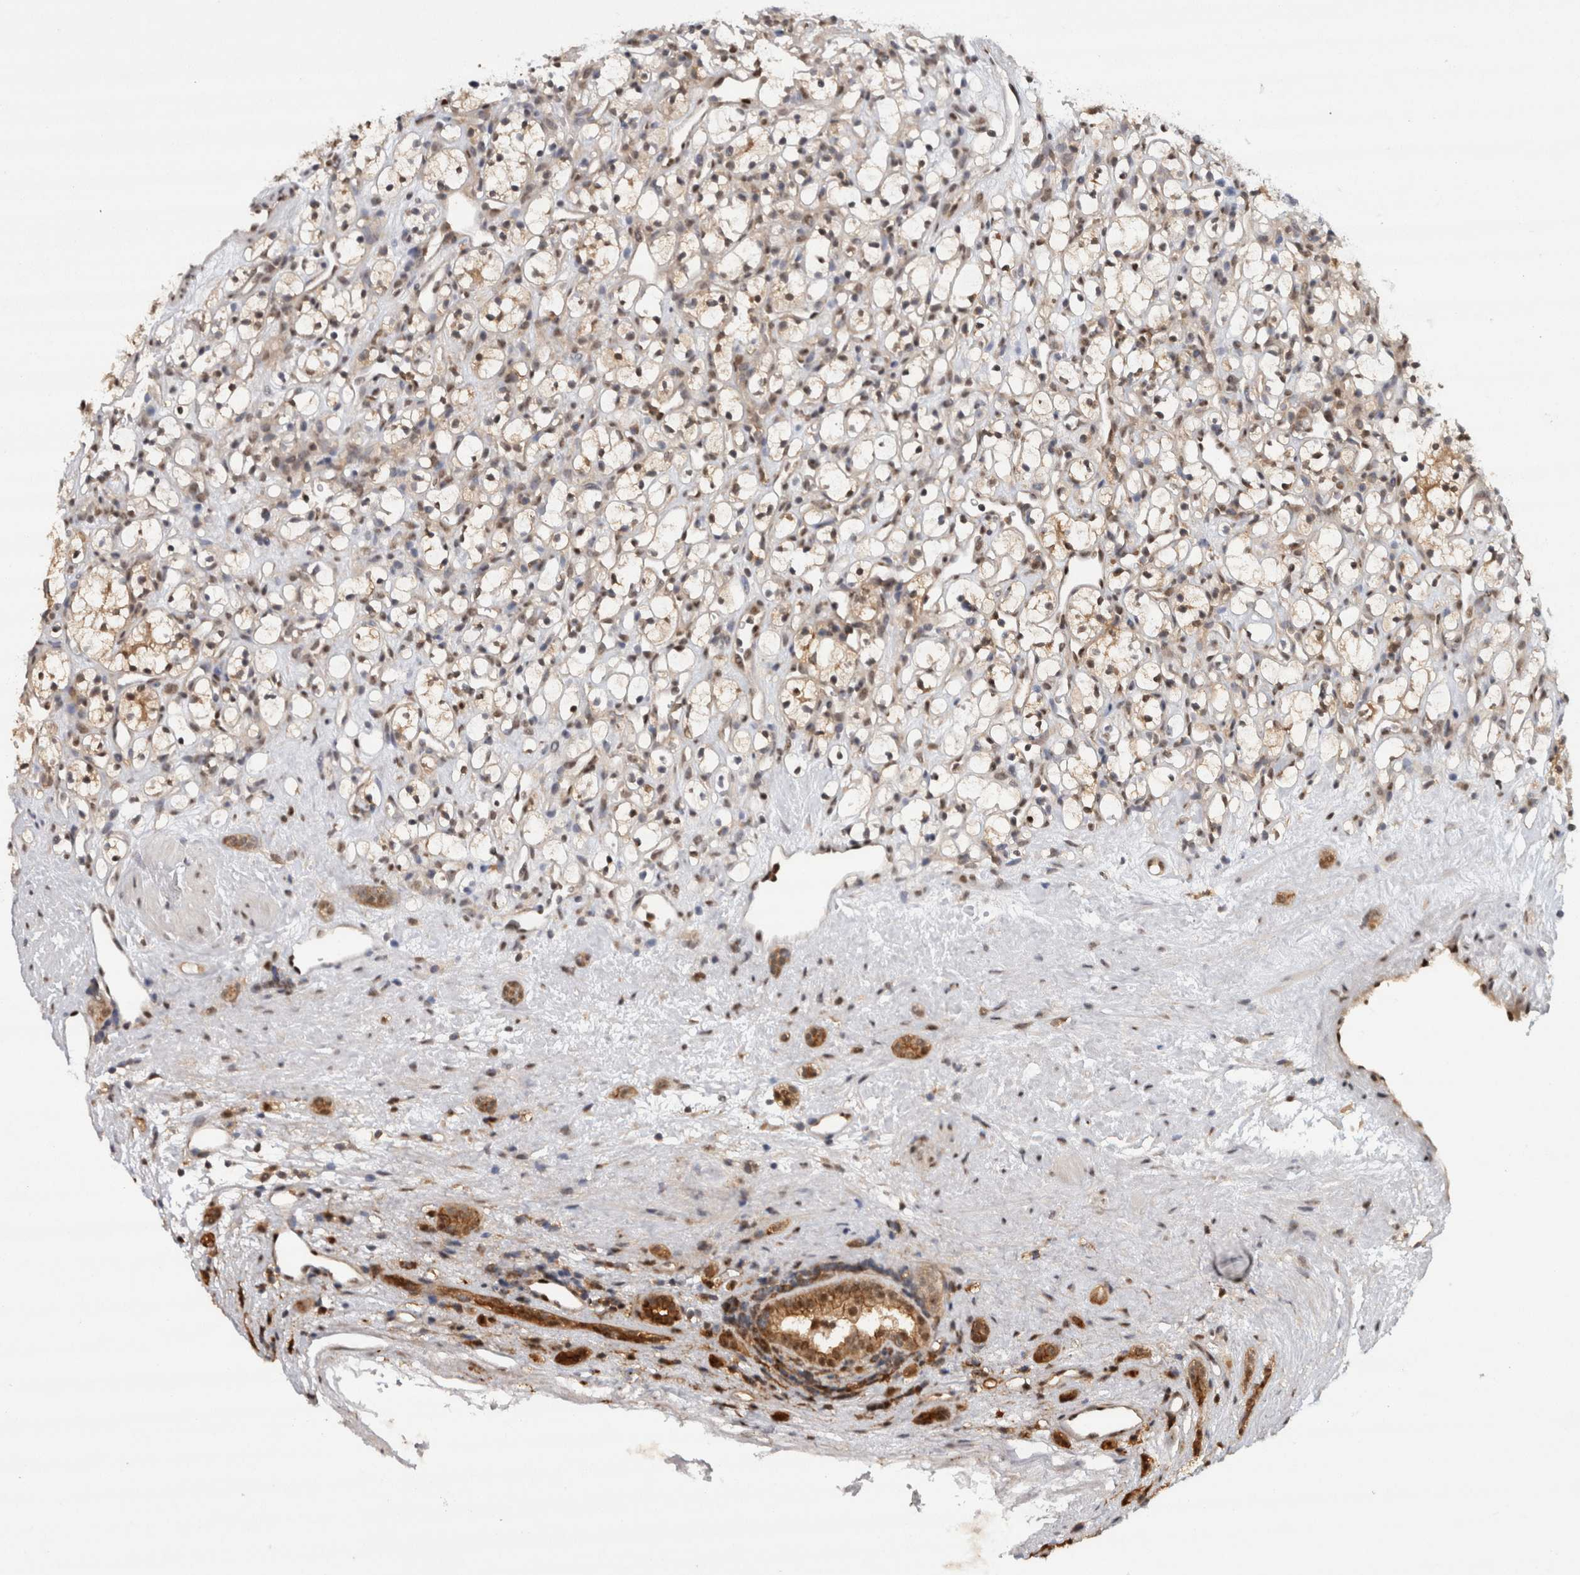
{"staining": {"intensity": "weak", "quantity": ">75%", "location": "cytoplasmic/membranous,nuclear"}, "tissue": "renal cancer", "cell_type": "Tumor cells", "image_type": "cancer", "snomed": [{"axis": "morphology", "description": "Adenocarcinoma, NOS"}, {"axis": "topography", "description": "Kidney"}], "caption": "Human adenocarcinoma (renal) stained with a brown dye demonstrates weak cytoplasmic/membranous and nuclear positive positivity in approximately >75% of tumor cells.", "gene": "RPS6KA2", "patient": {"sex": "female", "age": 60}}